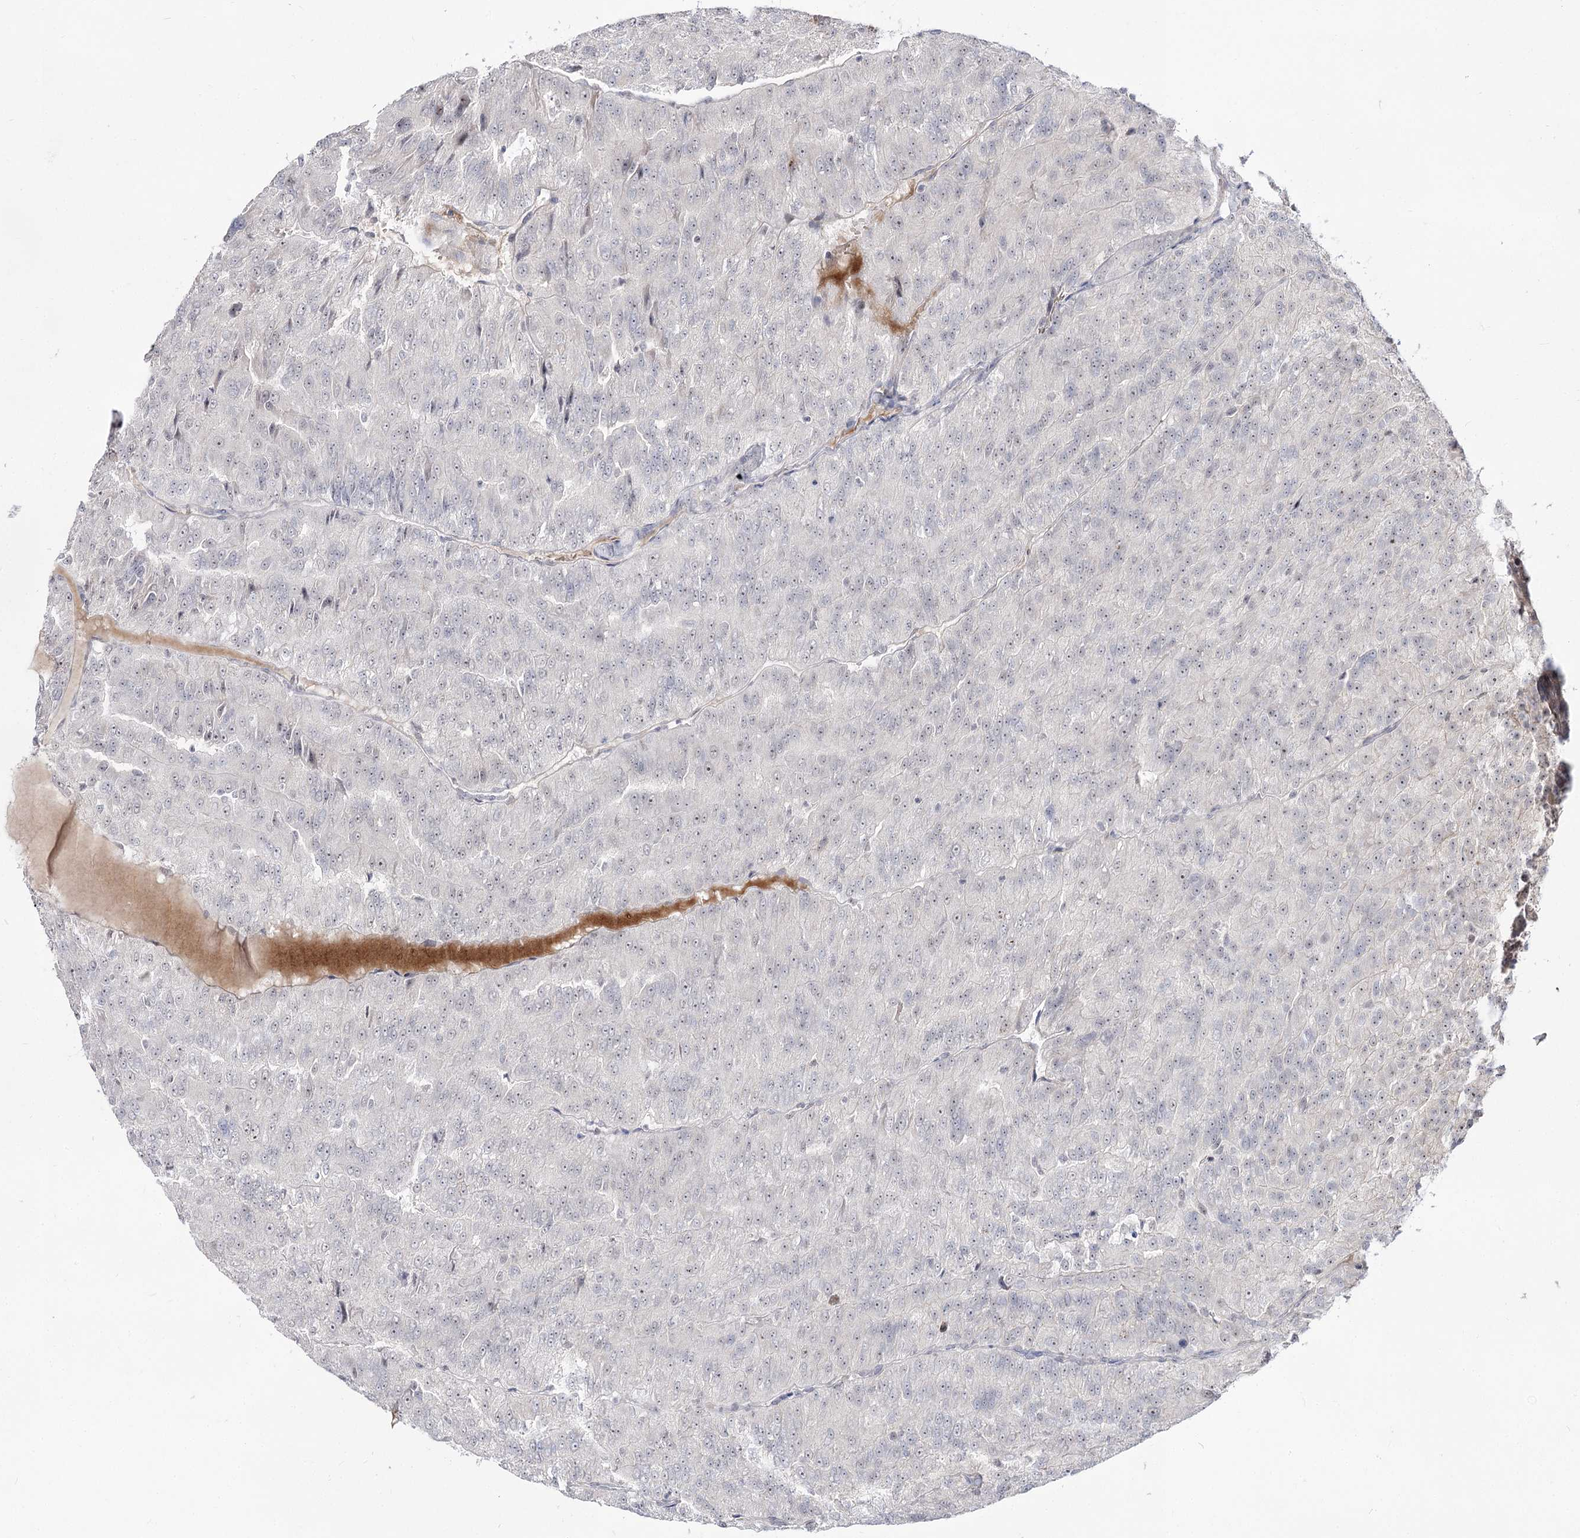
{"staining": {"intensity": "negative", "quantity": "none", "location": "none"}, "tissue": "renal cancer", "cell_type": "Tumor cells", "image_type": "cancer", "snomed": [{"axis": "morphology", "description": "Adenocarcinoma, NOS"}, {"axis": "topography", "description": "Kidney"}], "caption": "This is a image of immunohistochemistry (IHC) staining of adenocarcinoma (renal), which shows no staining in tumor cells. (Immunohistochemistry, brightfield microscopy, high magnification).", "gene": "RRP9", "patient": {"sex": "female", "age": 63}}